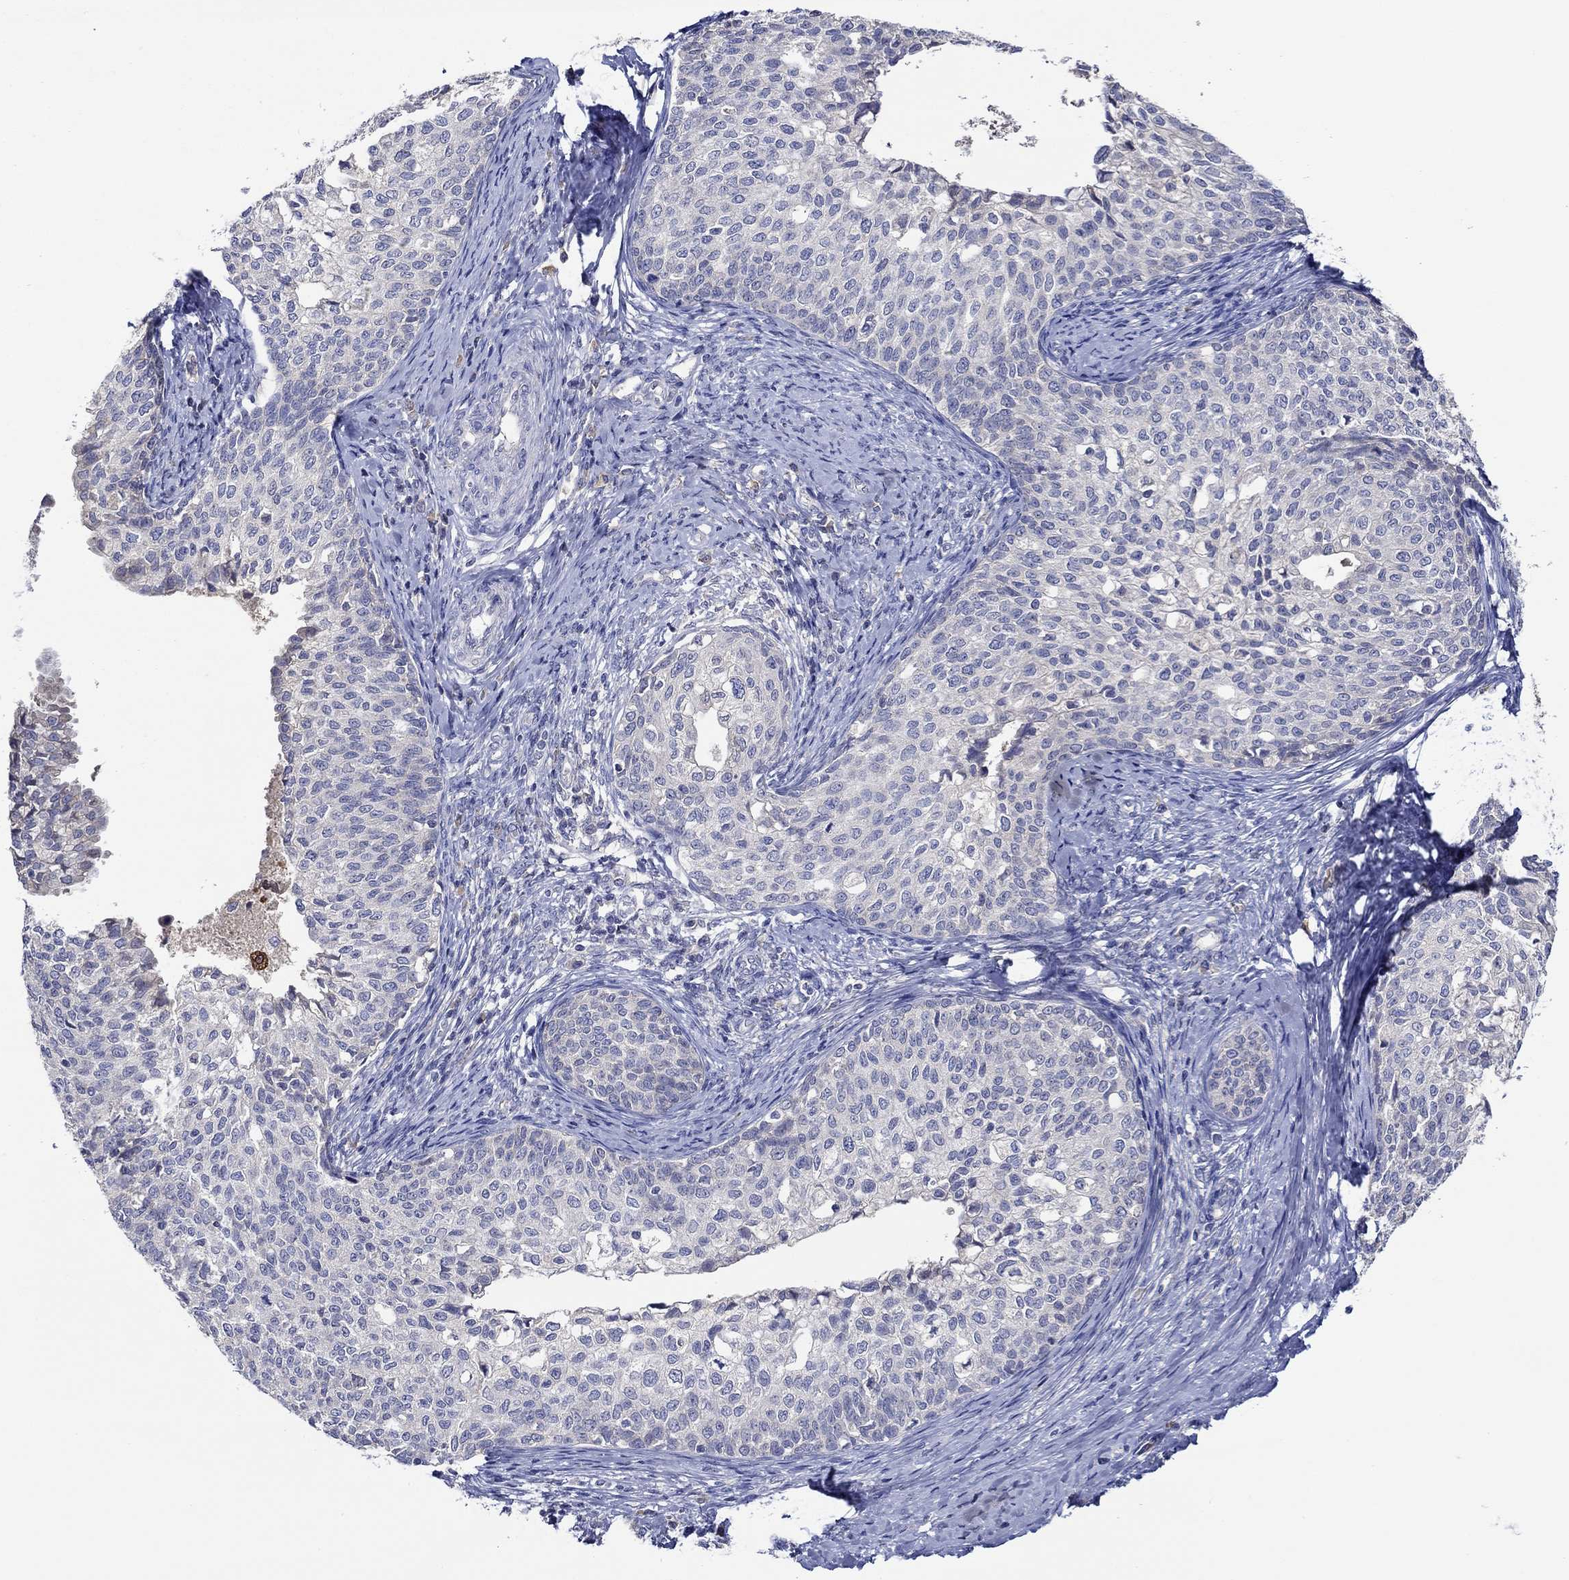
{"staining": {"intensity": "negative", "quantity": "none", "location": "none"}, "tissue": "cervical cancer", "cell_type": "Tumor cells", "image_type": "cancer", "snomed": [{"axis": "morphology", "description": "Squamous cell carcinoma, NOS"}, {"axis": "topography", "description": "Cervix"}], "caption": "Protein analysis of cervical squamous cell carcinoma reveals no significant staining in tumor cells.", "gene": "CHIT1", "patient": {"sex": "female", "age": 51}}